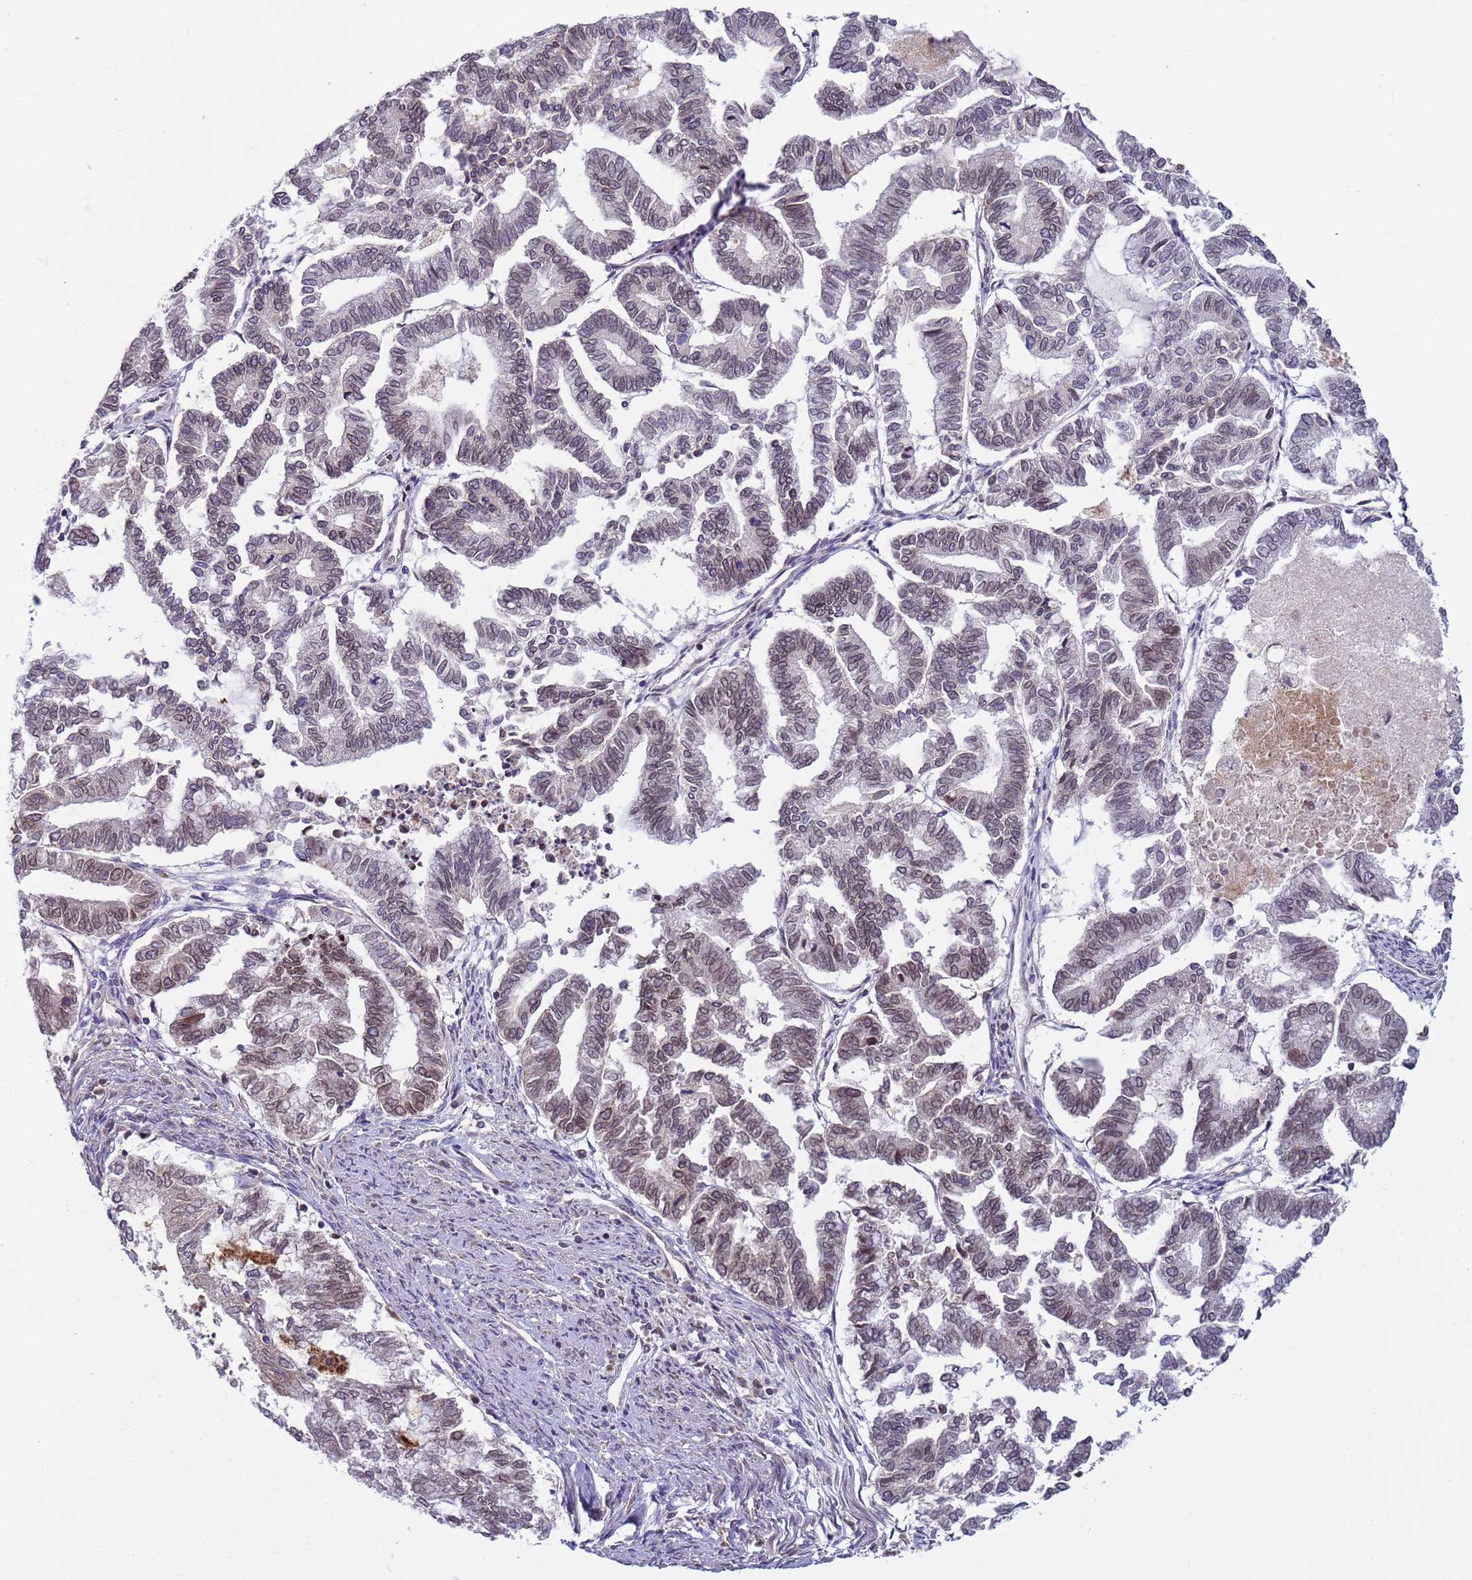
{"staining": {"intensity": "moderate", "quantity": "25%-75%", "location": "cytoplasmic/membranous,nuclear"}, "tissue": "endometrial cancer", "cell_type": "Tumor cells", "image_type": "cancer", "snomed": [{"axis": "morphology", "description": "Adenocarcinoma, NOS"}, {"axis": "topography", "description": "Endometrium"}], "caption": "Adenocarcinoma (endometrial) tissue reveals moderate cytoplasmic/membranous and nuclear expression in approximately 25%-75% of tumor cells", "gene": "PLCXD3", "patient": {"sex": "female", "age": 79}}